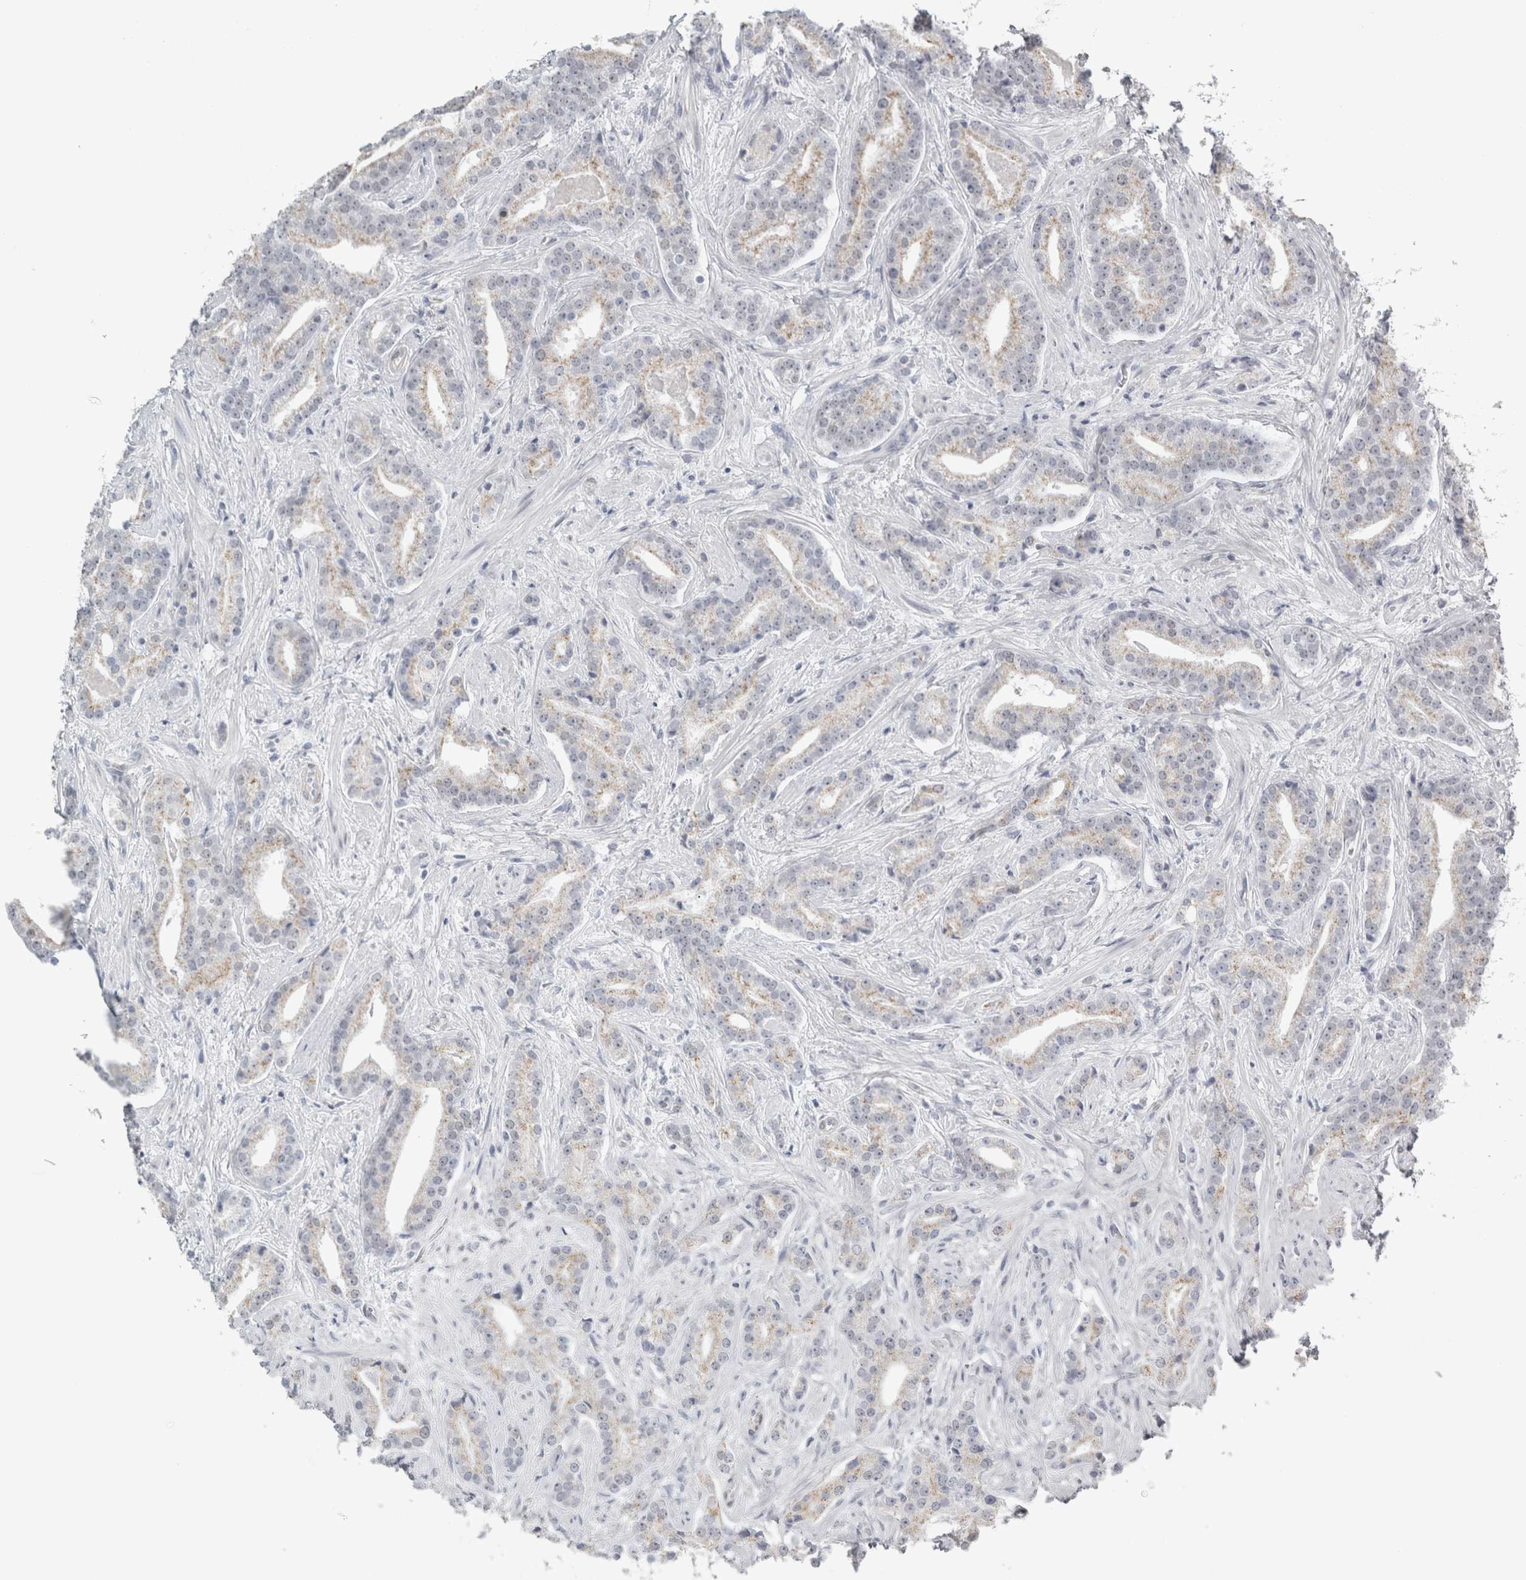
{"staining": {"intensity": "negative", "quantity": "none", "location": "none"}, "tissue": "prostate cancer", "cell_type": "Tumor cells", "image_type": "cancer", "snomed": [{"axis": "morphology", "description": "Adenocarcinoma, Low grade"}, {"axis": "topography", "description": "Prostate"}], "caption": "This image is of prostate cancer (adenocarcinoma (low-grade)) stained with immunohistochemistry to label a protein in brown with the nuclei are counter-stained blue. There is no positivity in tumor cells.", "gene": "PLIN1", "patient": {"sex": "male", "age": 67}}